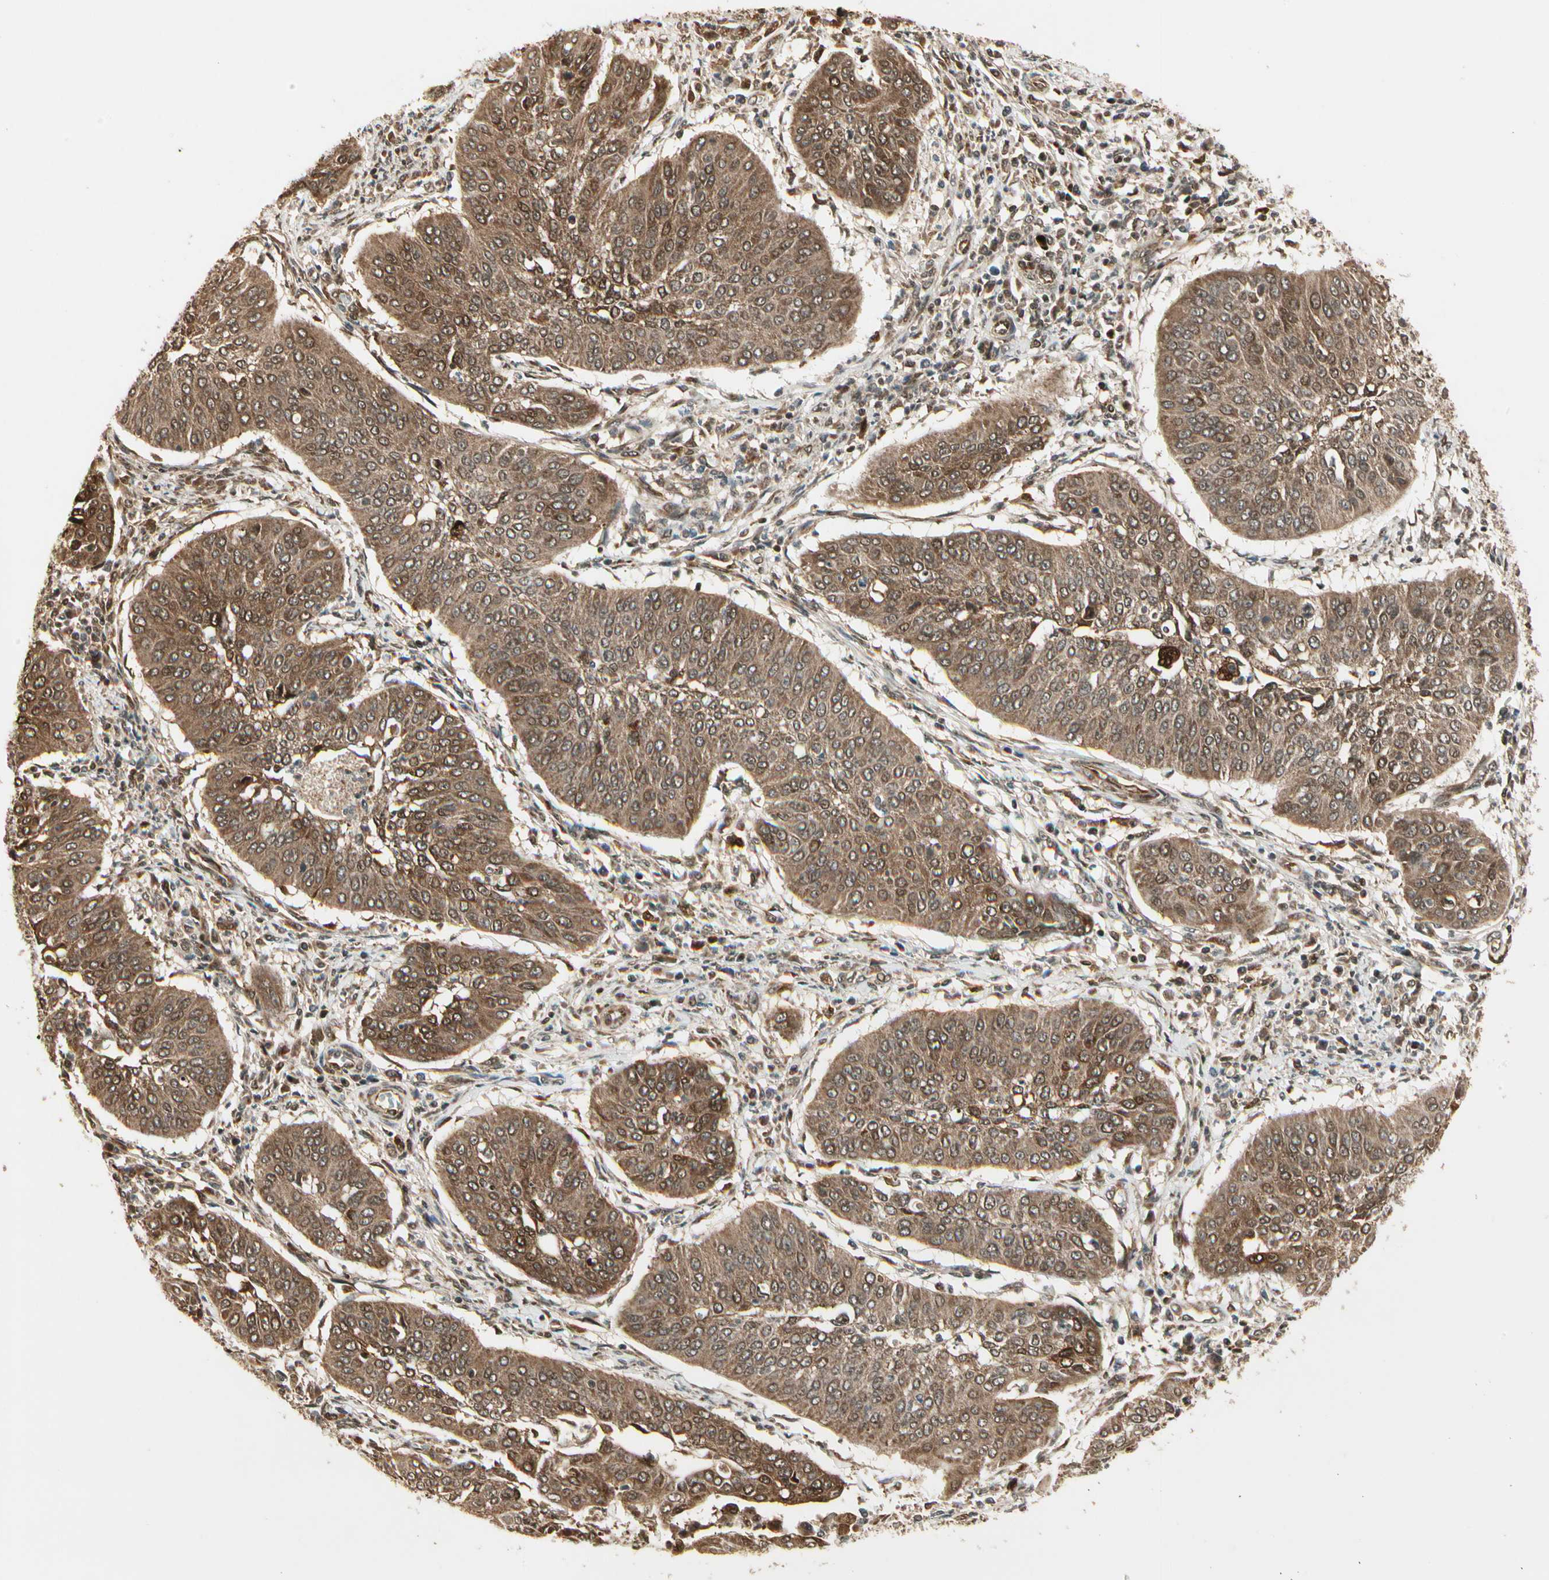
{"staining": {"intensity": "moderate", "quantity": ">75%", "location": "cytoplasmic/membranous"}, "tissue": "cervical cancer", "cell_type": "Tumor cells", "image_type": "cancer", "snomed": [{"axis": "morphology", "description": "Normal tissue, NOS"}, {"axis": "morphology", "description": "Squamous cell carcinoma, NOS"}, {"axis": "topography", "description": "Cervix"}], "caption": "Human cervical squamous cell carcinoma stained with a brown dye exhibits moderate cytoplasmic/membranous positive positivity in about >75% of tumor cells.", "gene": "GLUL", "patient": {"sex": "female", "age": 39}}